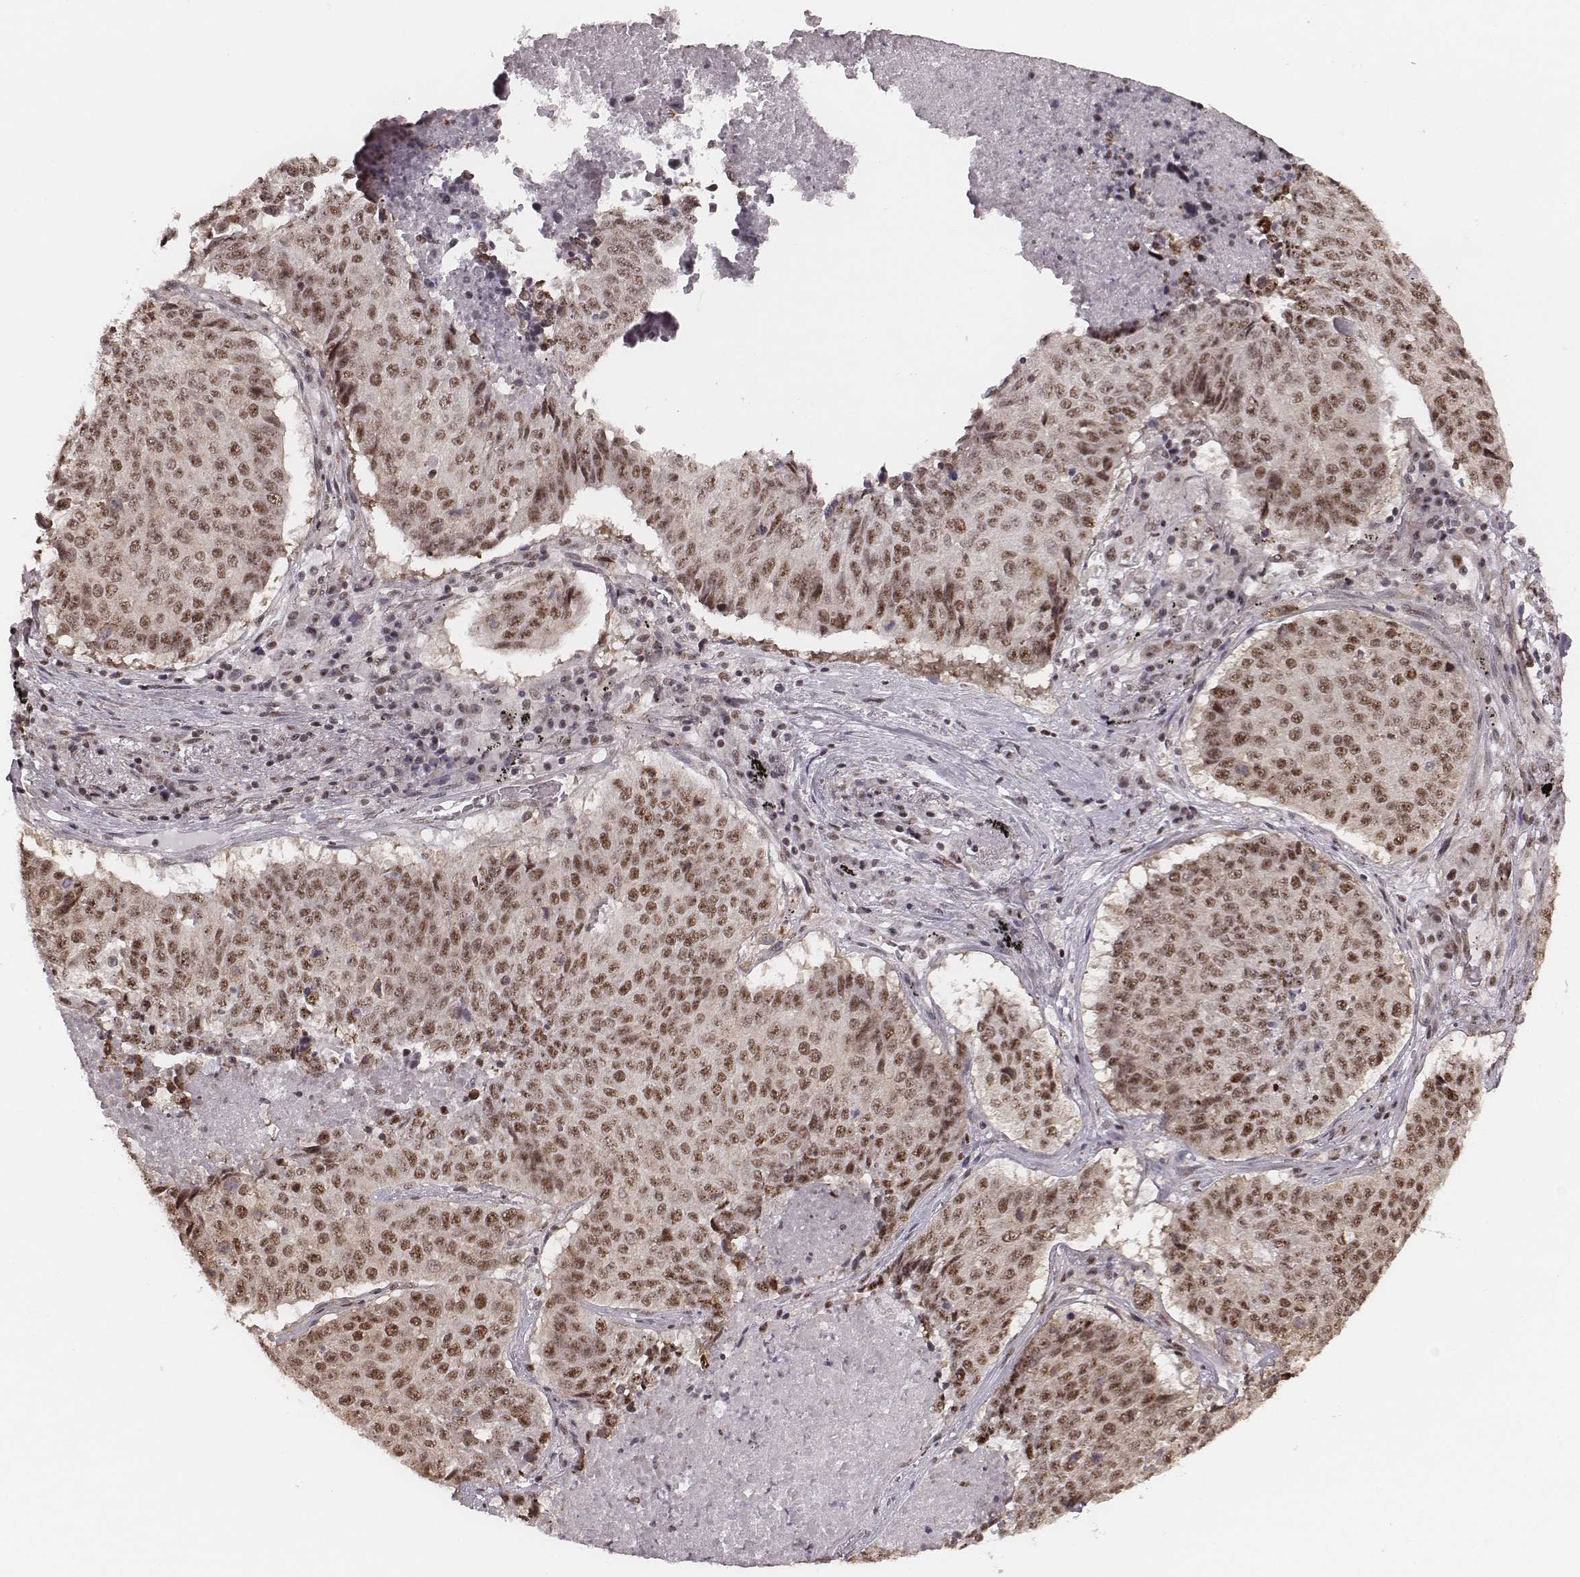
{"staining": {"intensity": "moderate", "quantity": ">75%", "location": "nuclear"}, "tissue": "lung cancer", "cell_type": "Tumor cells", "image_type": "cancer", "snomed": [{"axis": "morphology", "description": "Normal tissue, NOS"}, {"axis": "morphology", "description": "Squamous cell carcinoma, NOS"}, {"axis": "topography", "description": "Bronchus"}, {"axis": "topography", "description": "Lung"}], "caption": "Tumor cells show medium levels of moderate nuclear positivity in about >75% of cells in human lung squamous cell carcinoma. Immunohistochemistry stains the protein in brown and the nuclei are stained blue.", "gene": "LUC7L", "patient": {"sex": "male", "age": 64}}